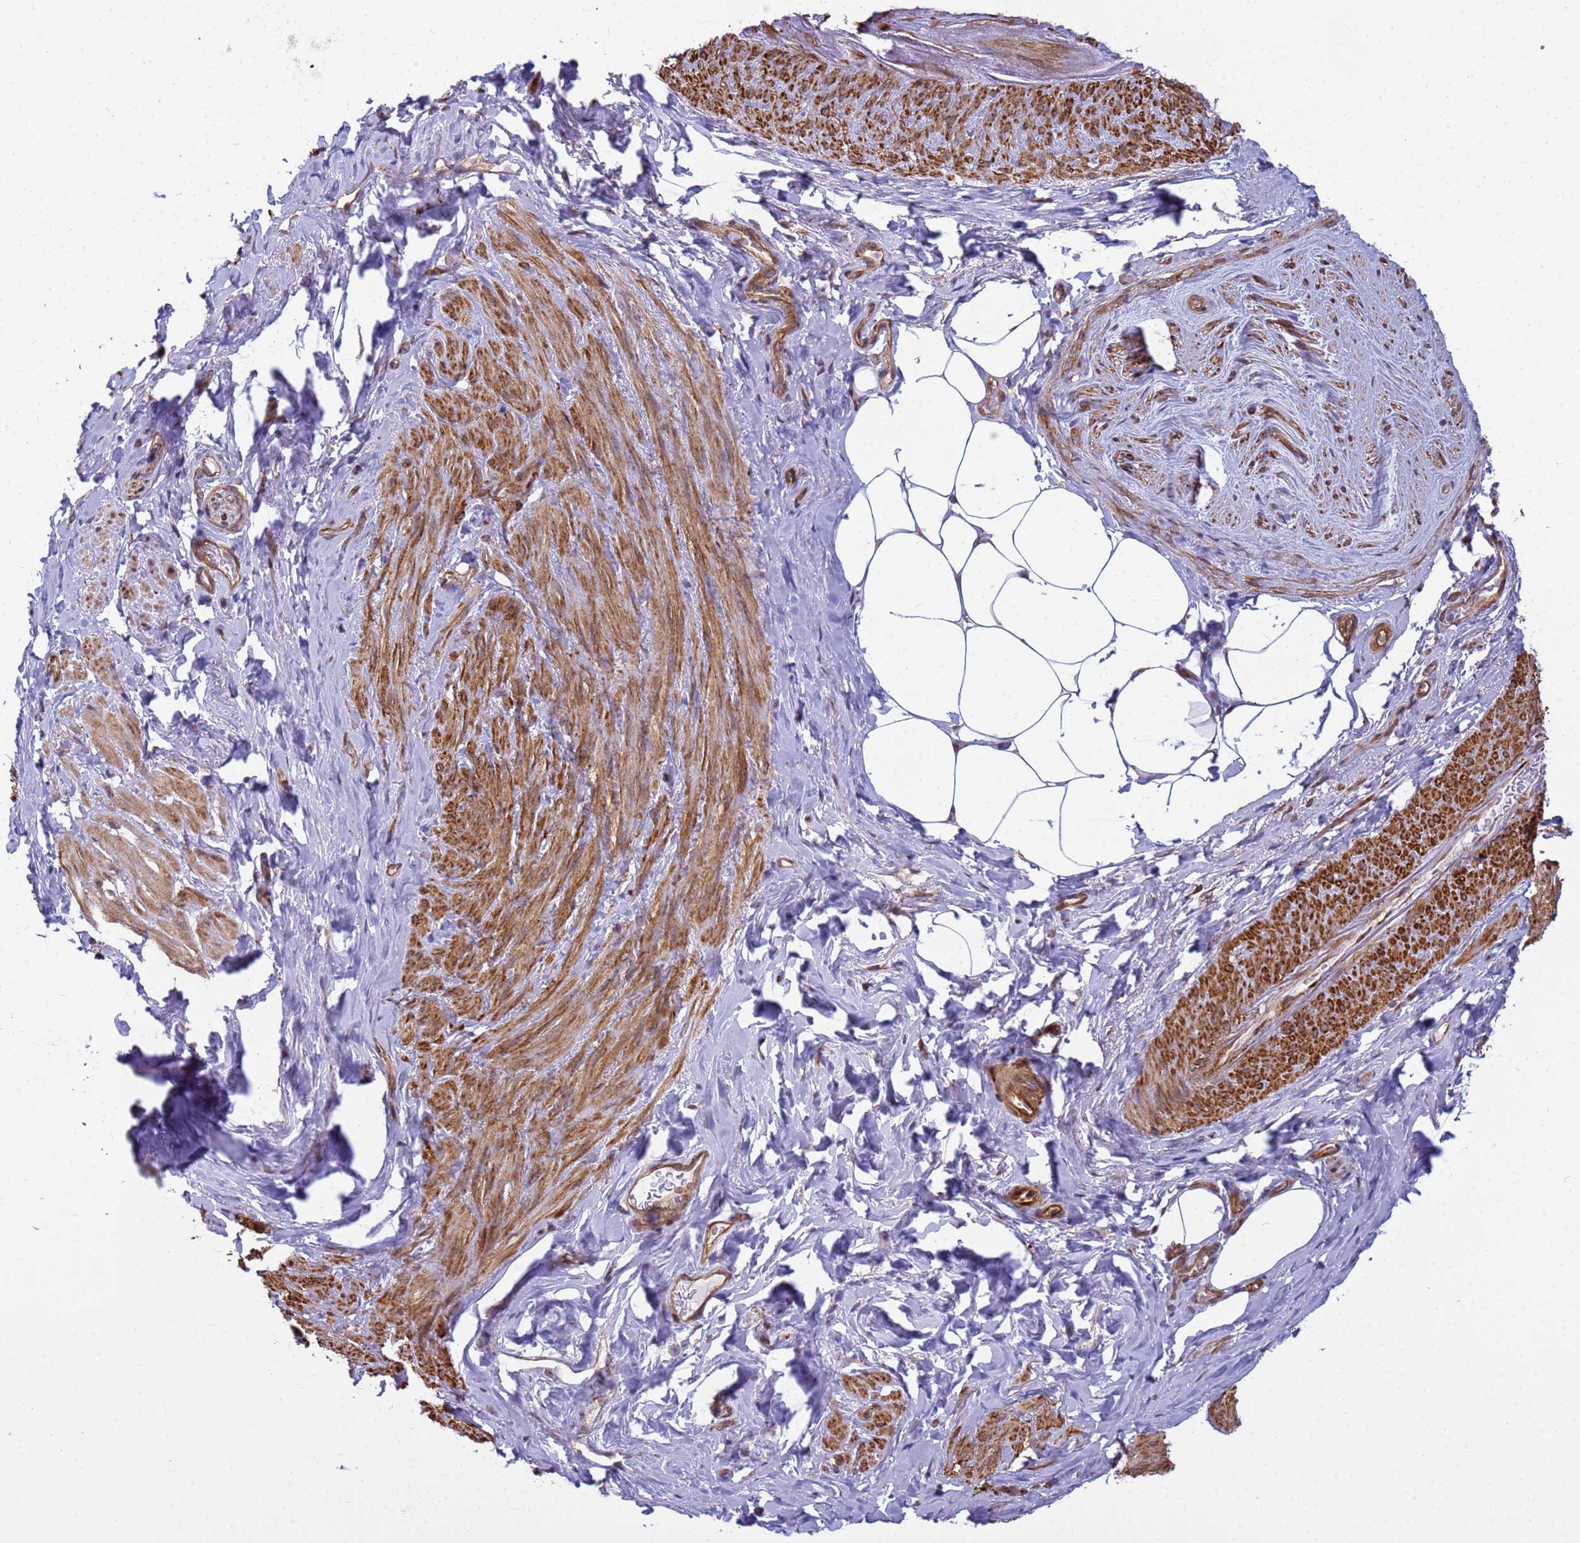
{"staining": {"intensity": "moderate", "quantity": "25%-75%", "location": "cytoplasmic/membranous"}, "tissue": "smooth muscle", "cell_type": "Smooth muscle cells", "image_type": "normal", "snomed": [{"axis": "morphology", "description": "Normal tissue, NOS"}, {"axis": "topography", "description": "Smooth muscle"}, {"axis": "topography", "description": "Peripheral nerve tissue"}], "caption": "Protein staining shows moderate cytoplasmic/membranous staining in about 25%-75% of smooth muscle cells in normal smooth muscle. (DAB = brown stain, brightfield microscopy at high magnification).", "gene": "ITGB4", "patient": {"sex": "male", "age": 69}}